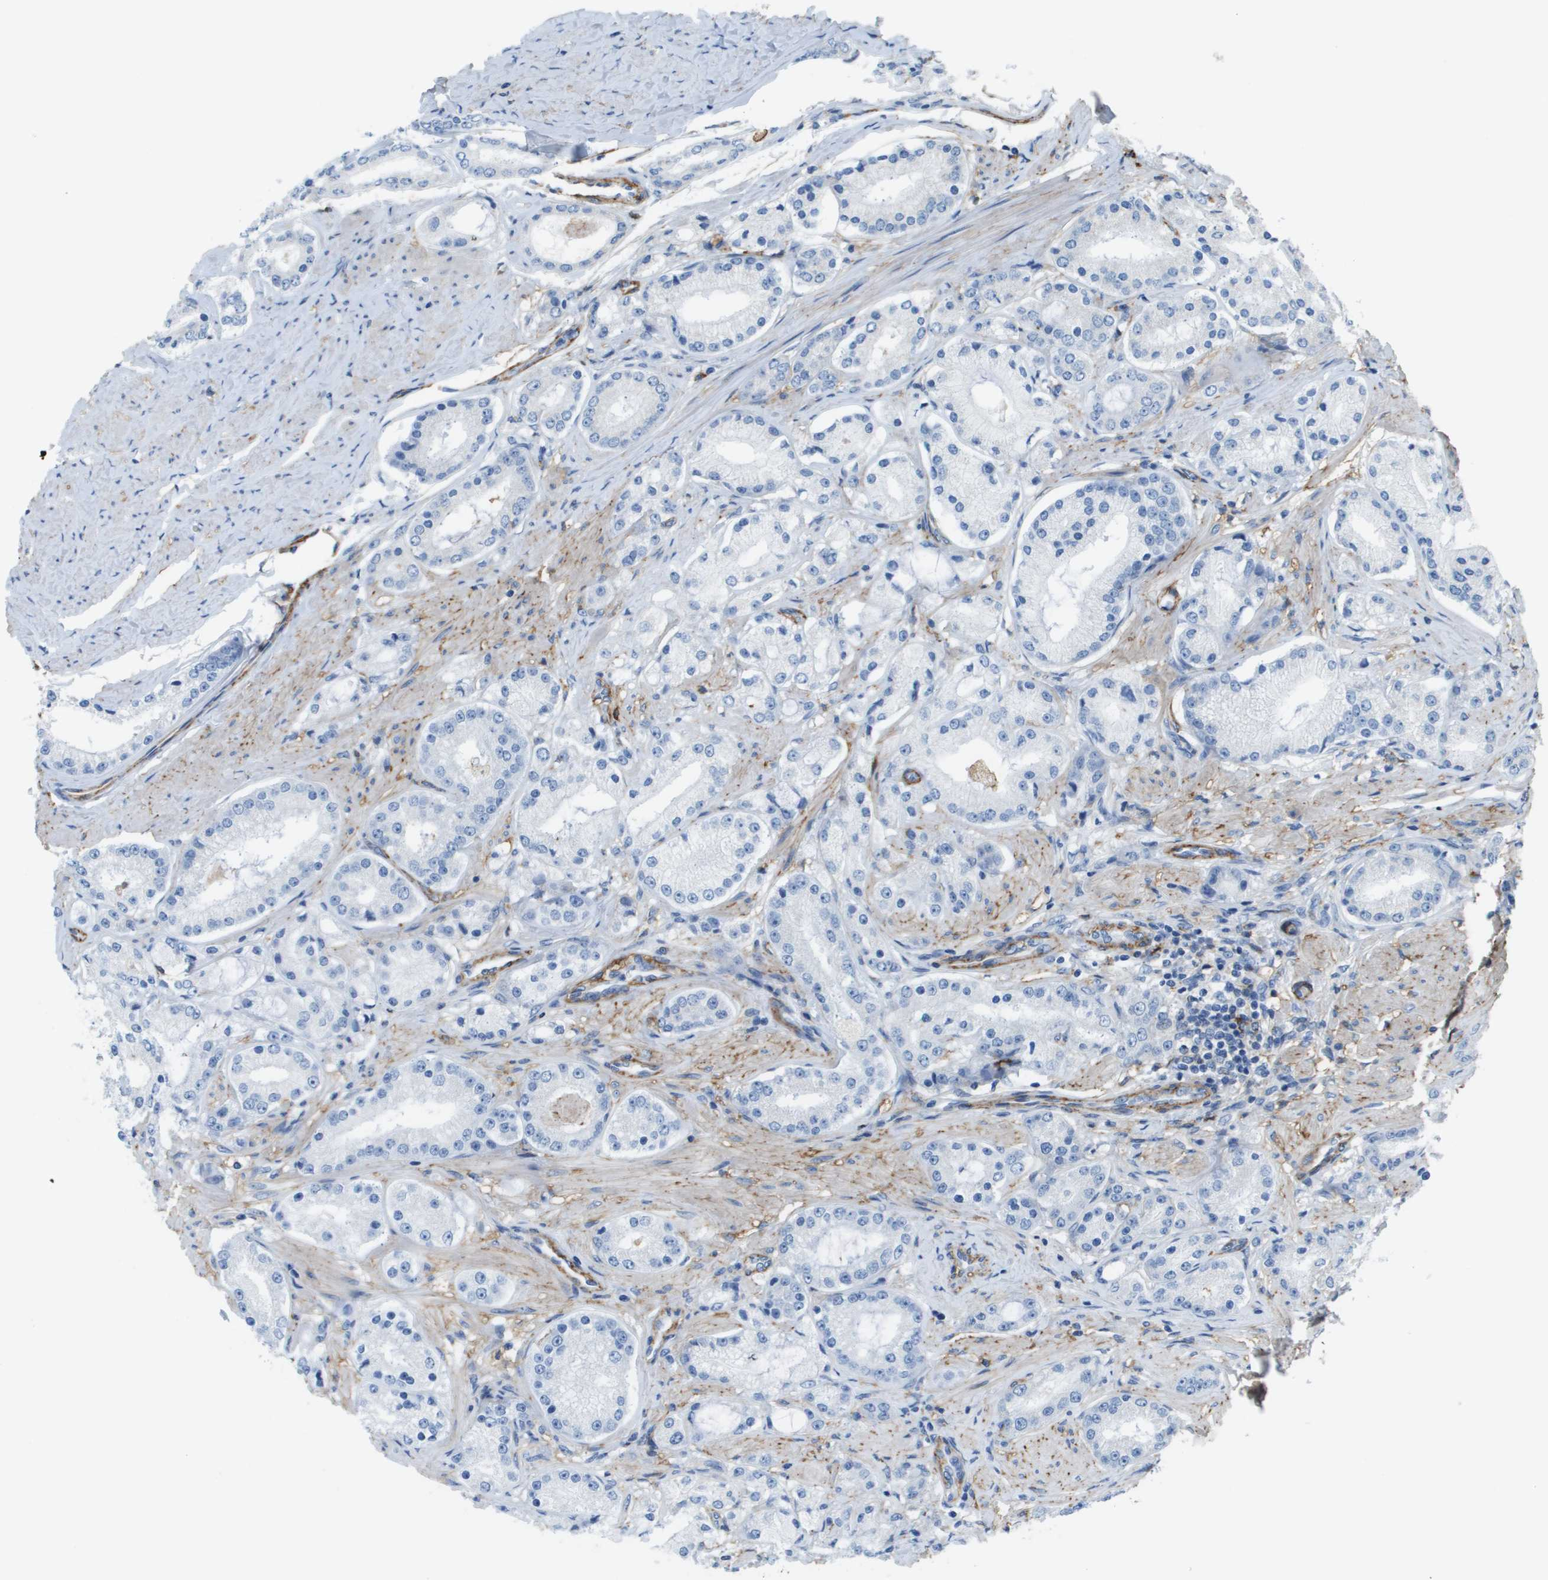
{"staining": {"intensity": "negative", "quantity": "none", "location": "none"}, "tissue": "prostate cancer", "cell_type": "Tumor cells", "image_type": "cancer", "snomed": [{"axis": "morphology", "description": "Adenocarcinoma, Low grade"}, {"axis": "topography", "description": "Prostate"}], "caption": "Tumor cells show no significant protein positivity in prostate adenocarcinoma (low-grade).", "gene": "ZBTB43", "patient": {"sex": "male", "age": 63}}